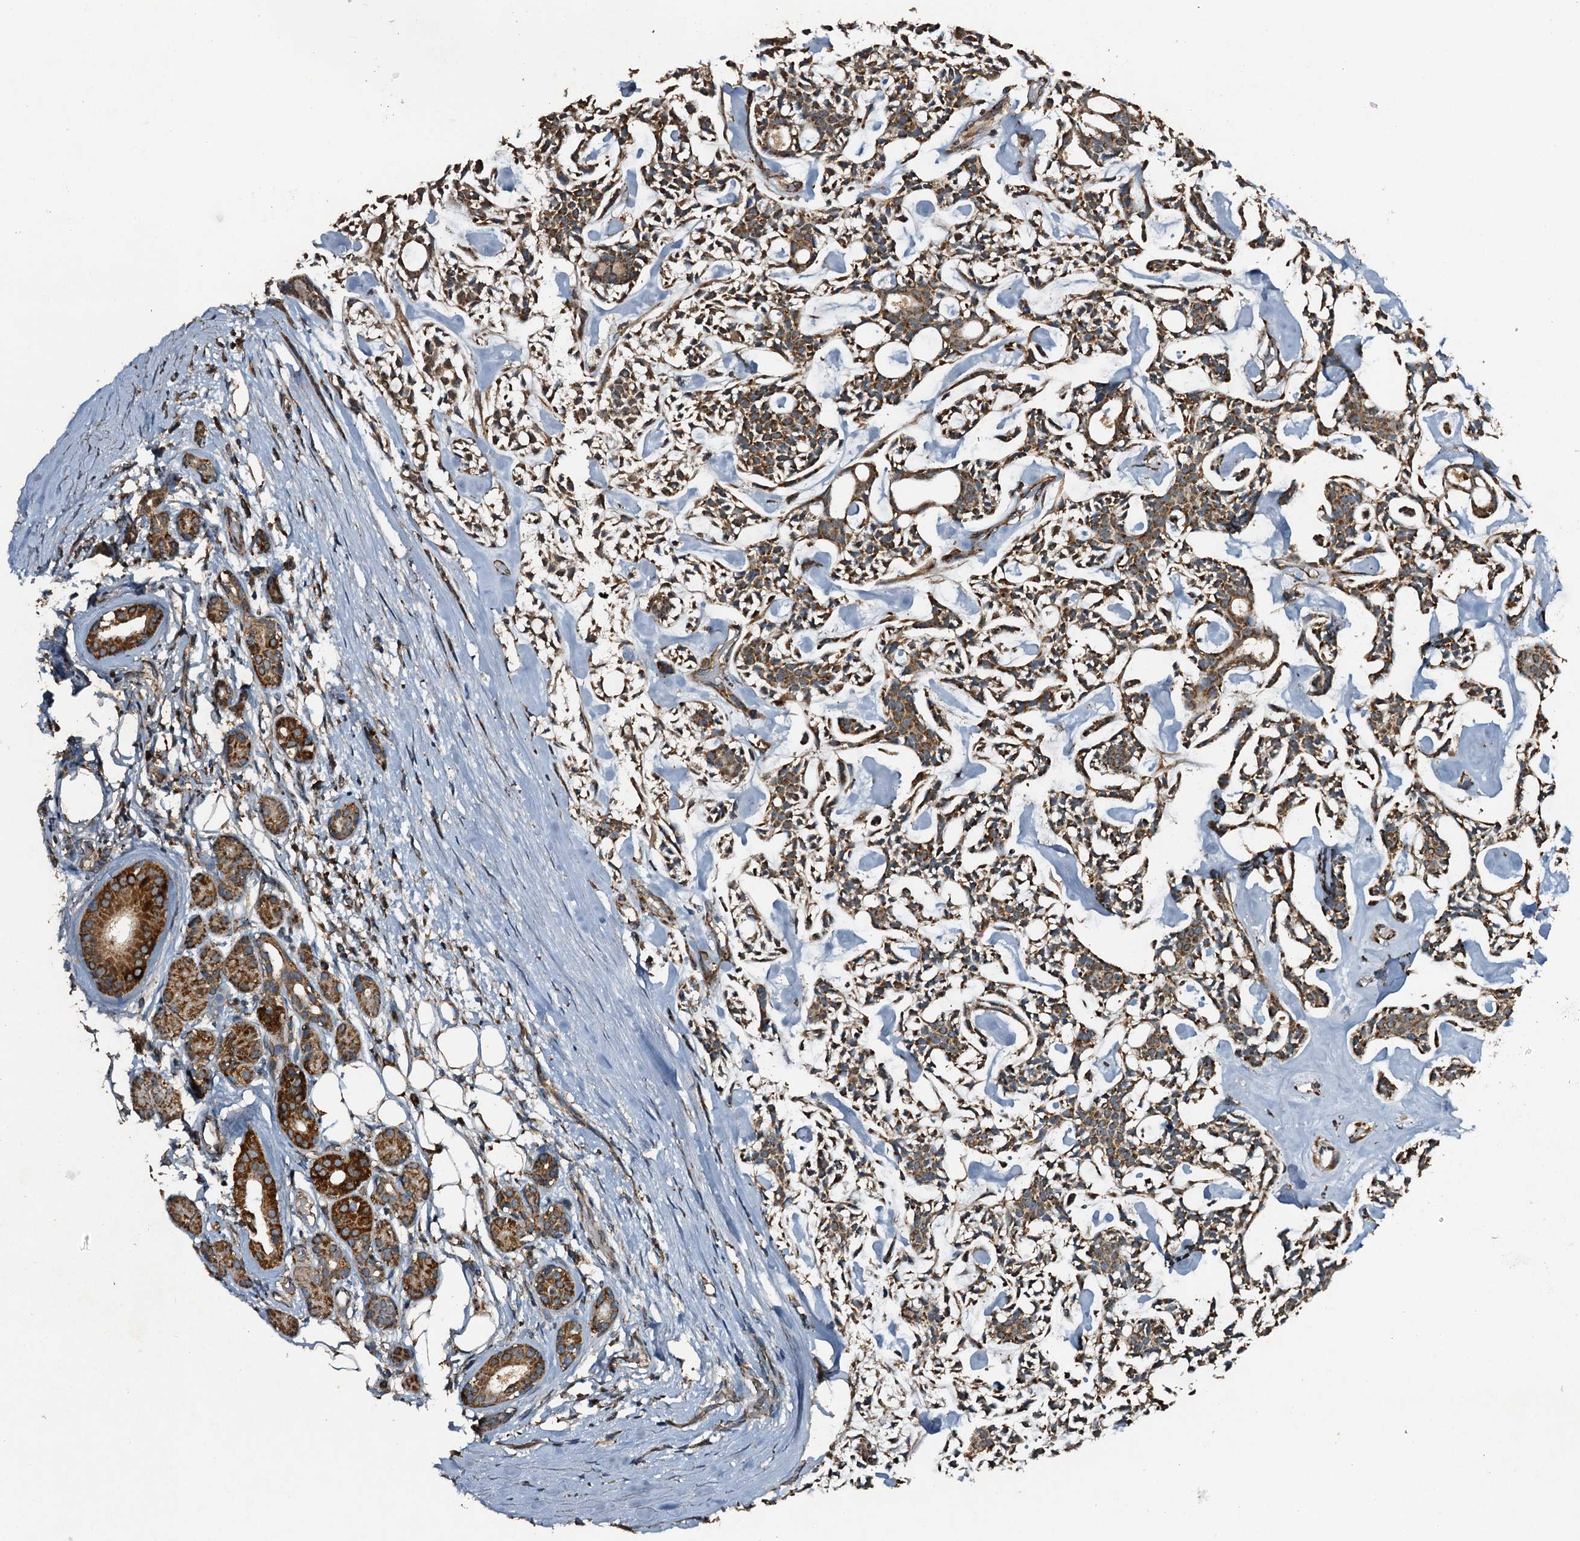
{"staining": {"intensity": "moderate", "quantity": ">75%", "location": "cytoplasmic/membranous"}, "tissue": "head and neck cancer", "cell_type": "Tumor cells", "image_type": "cancer", "snomed": [{"axis": "morphology", "description": "Adenocarcinoma, NOS"}, {"axis": "topography", "description": "Salivary gland"}, {"axis": "topography", "description": "Head-Neck"}], "caption": "IHC histopathology image of neoplastic tissue: head and neck cancer stained using immunohistochemistry (IHC) displays medium levels of moderate protein expression localized specifically in the cytoplasmic/membranous of tumor cells, appearing as a cytoplasmic/membranous brown color.", "gene": "NDUFA13", "patient": {"sex": "male", "age": 55}}